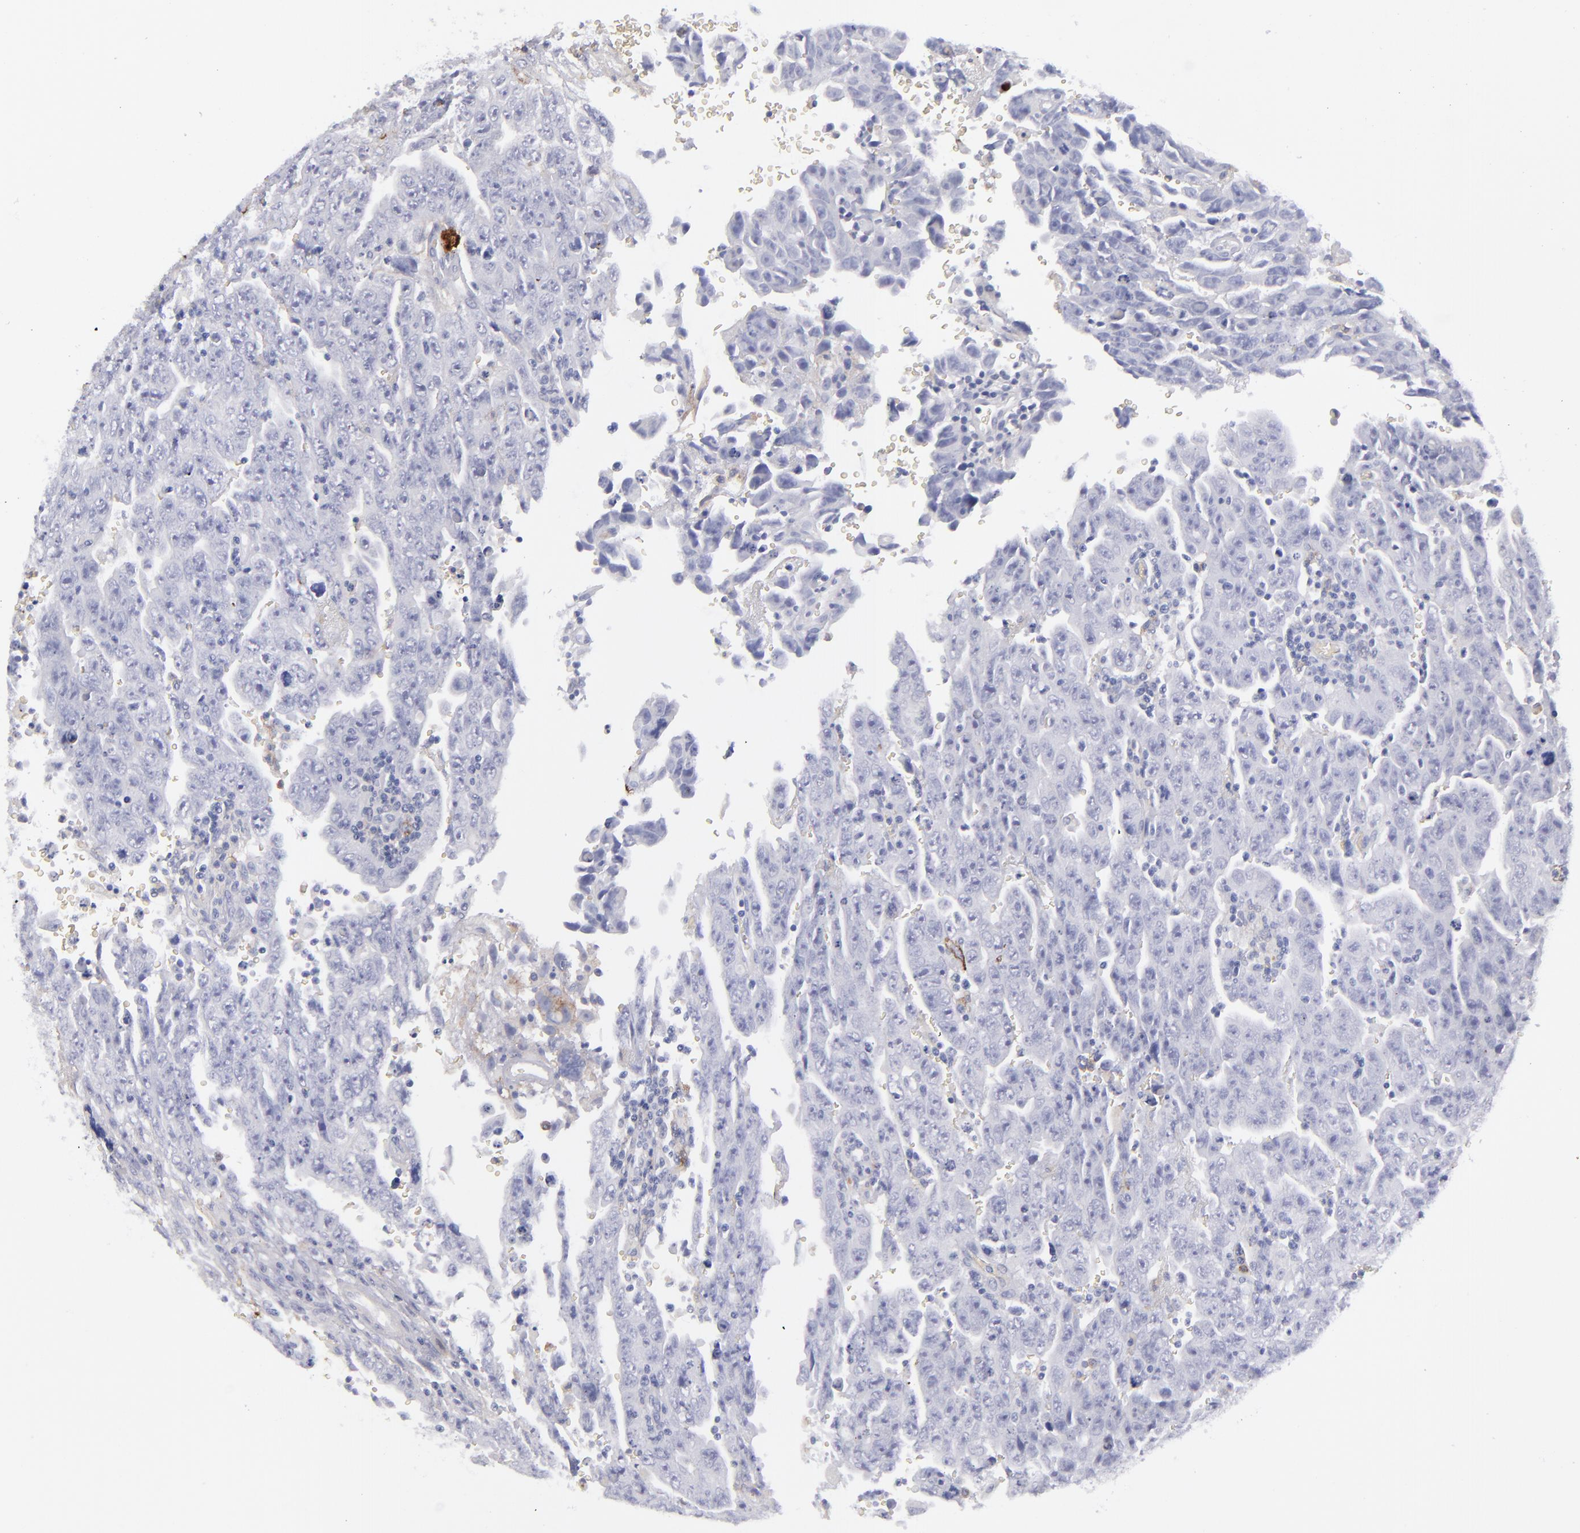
{"staining": {"intensity": "negative", "quantity": "none", "location": "none"}, "tissue": "testis cancer", "cell_type": "Tumor cells", "image_type": "cancer", "snomed": [{"axis": "morphology", "description": "Carcinoma, Embryonal, NOS"}, {"axis": "topography", "description": "Testis"}], "caption": "This photomicrograph is of testis cancer (embryonal carcinoma) stained with immunohistochemistry (IHC) to label a protein in brown with the nuclei are counter-stained blue. There is no expression in tumor cells.", "gene": "ANPEP", "patient": {"sex": "male", "age": 28}}